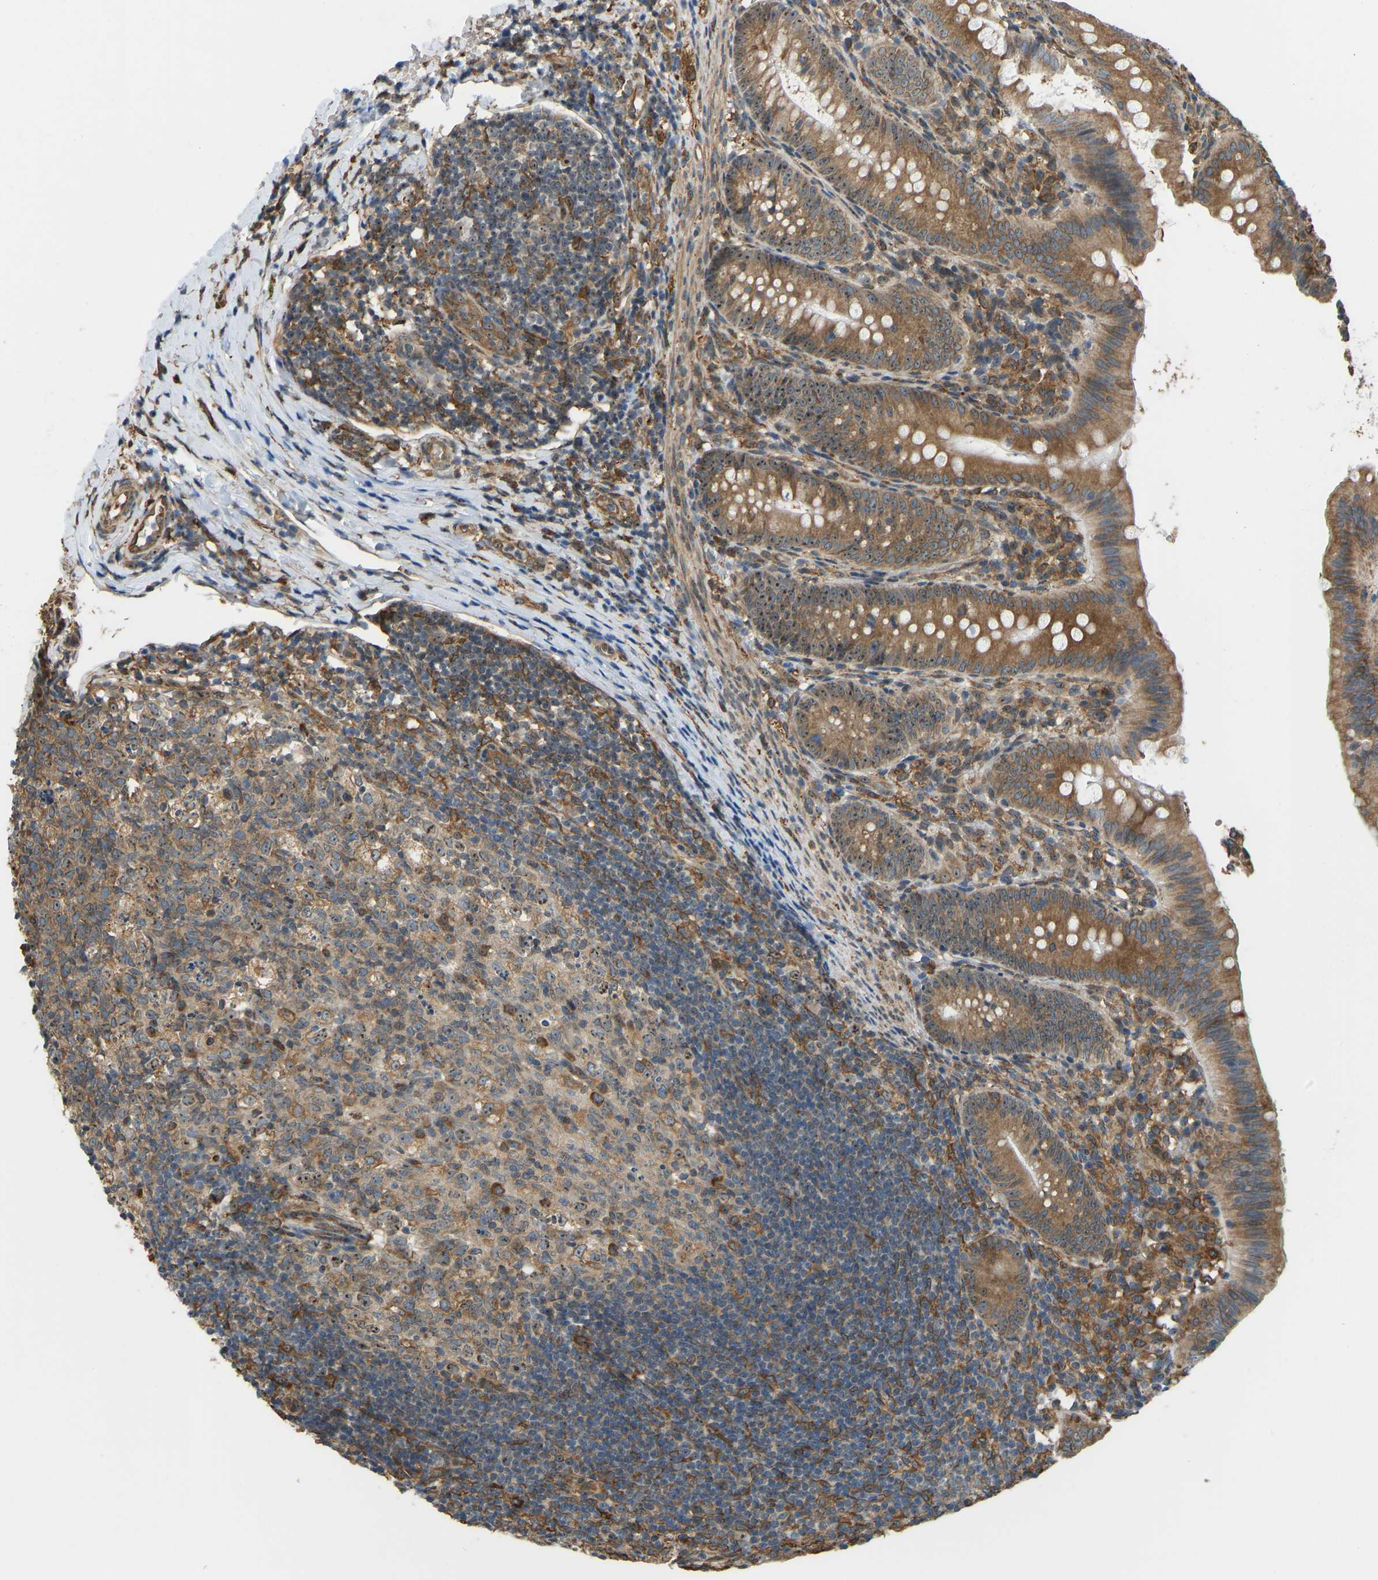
{"staining": {"intensity": "moderate", "quantity": ">75%", "location": "cytoplasmic/membranous,nuclear"}, "tissue": "appendix", "cell_type": "Glandular cells", "image_type": "normal", "snomed": [{"axis": "morphology", "description": "Normal tissue, NOS"}, {"axis": "topography", "description": "Appendix"}], "caption": "Appendix stained with DAB (3,3'-diaminobenzidine) immunohistochemistry exhibits medium levels of moderate cytoplasmic/membranous,nuclear staining in about >75% of glandular cells.", "gene": "OS9", "patient": {"sex": "male", "age": 1}}